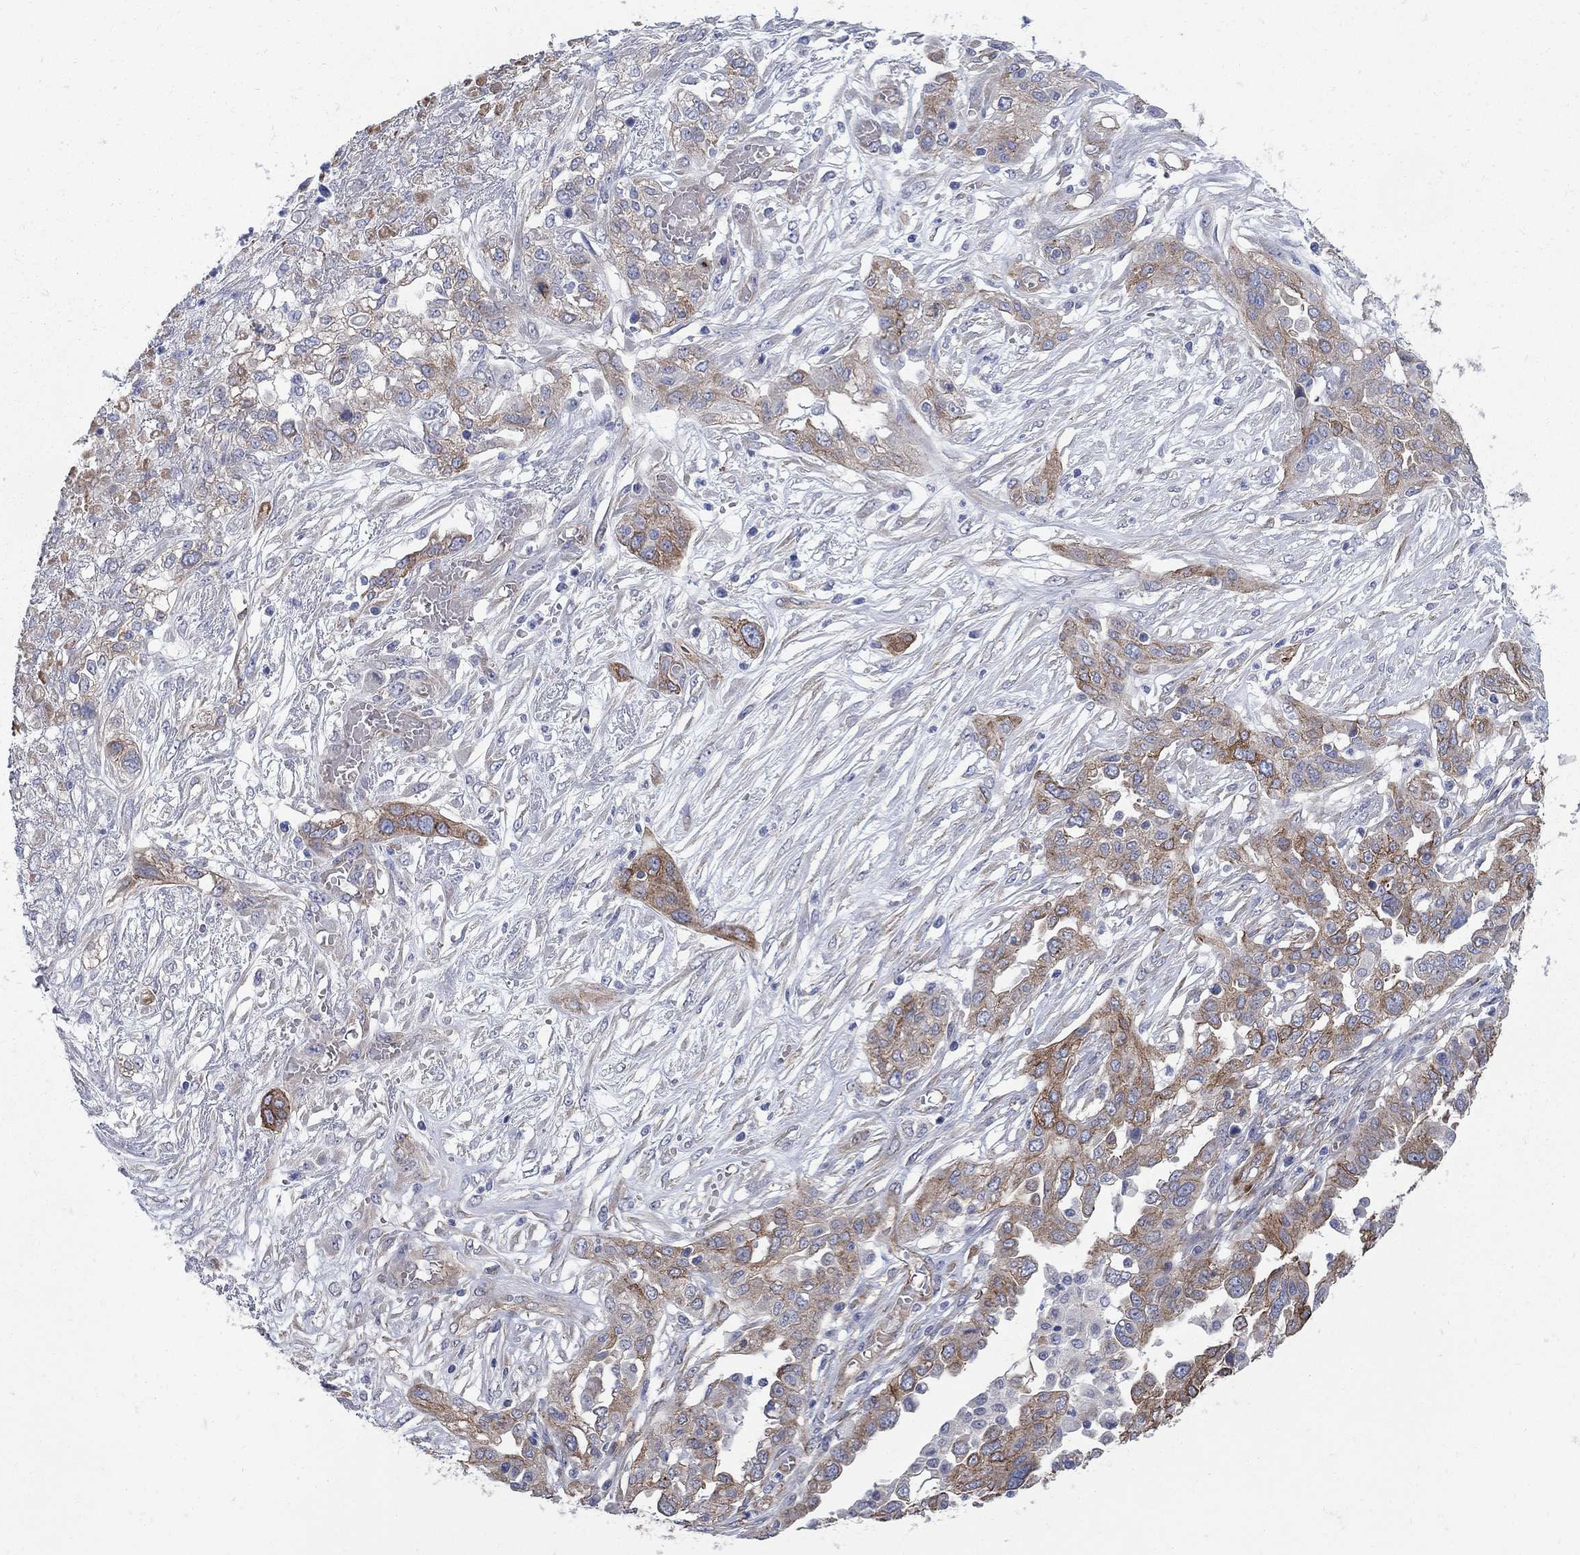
{"staining": {"intensity": "moderate", "quantity": "25%-75%", "location": "cytoplasmic/membranous"}, "tissue": "ovarian cancer", "cell_type": "Tumor cells", "image_type": "cancer", "snomed": [{"axis": "morphology", "description": "Cystadenocarcinoma, serous, NOS"}, {"axis": "topography", "description": "Ovary"}], "caption": "Moderate cytoplasmic/membranous staining is present in about 25%-75% of tumor cells in serous cystadenocarcinoma (ovarian). (DAB (3,3'-diaminobenzidine) IHC, brown staining for protein, blue staining for nuclei).", "gene": "SEPTIN8", "patient": {"sex": "female", "age": 67}}